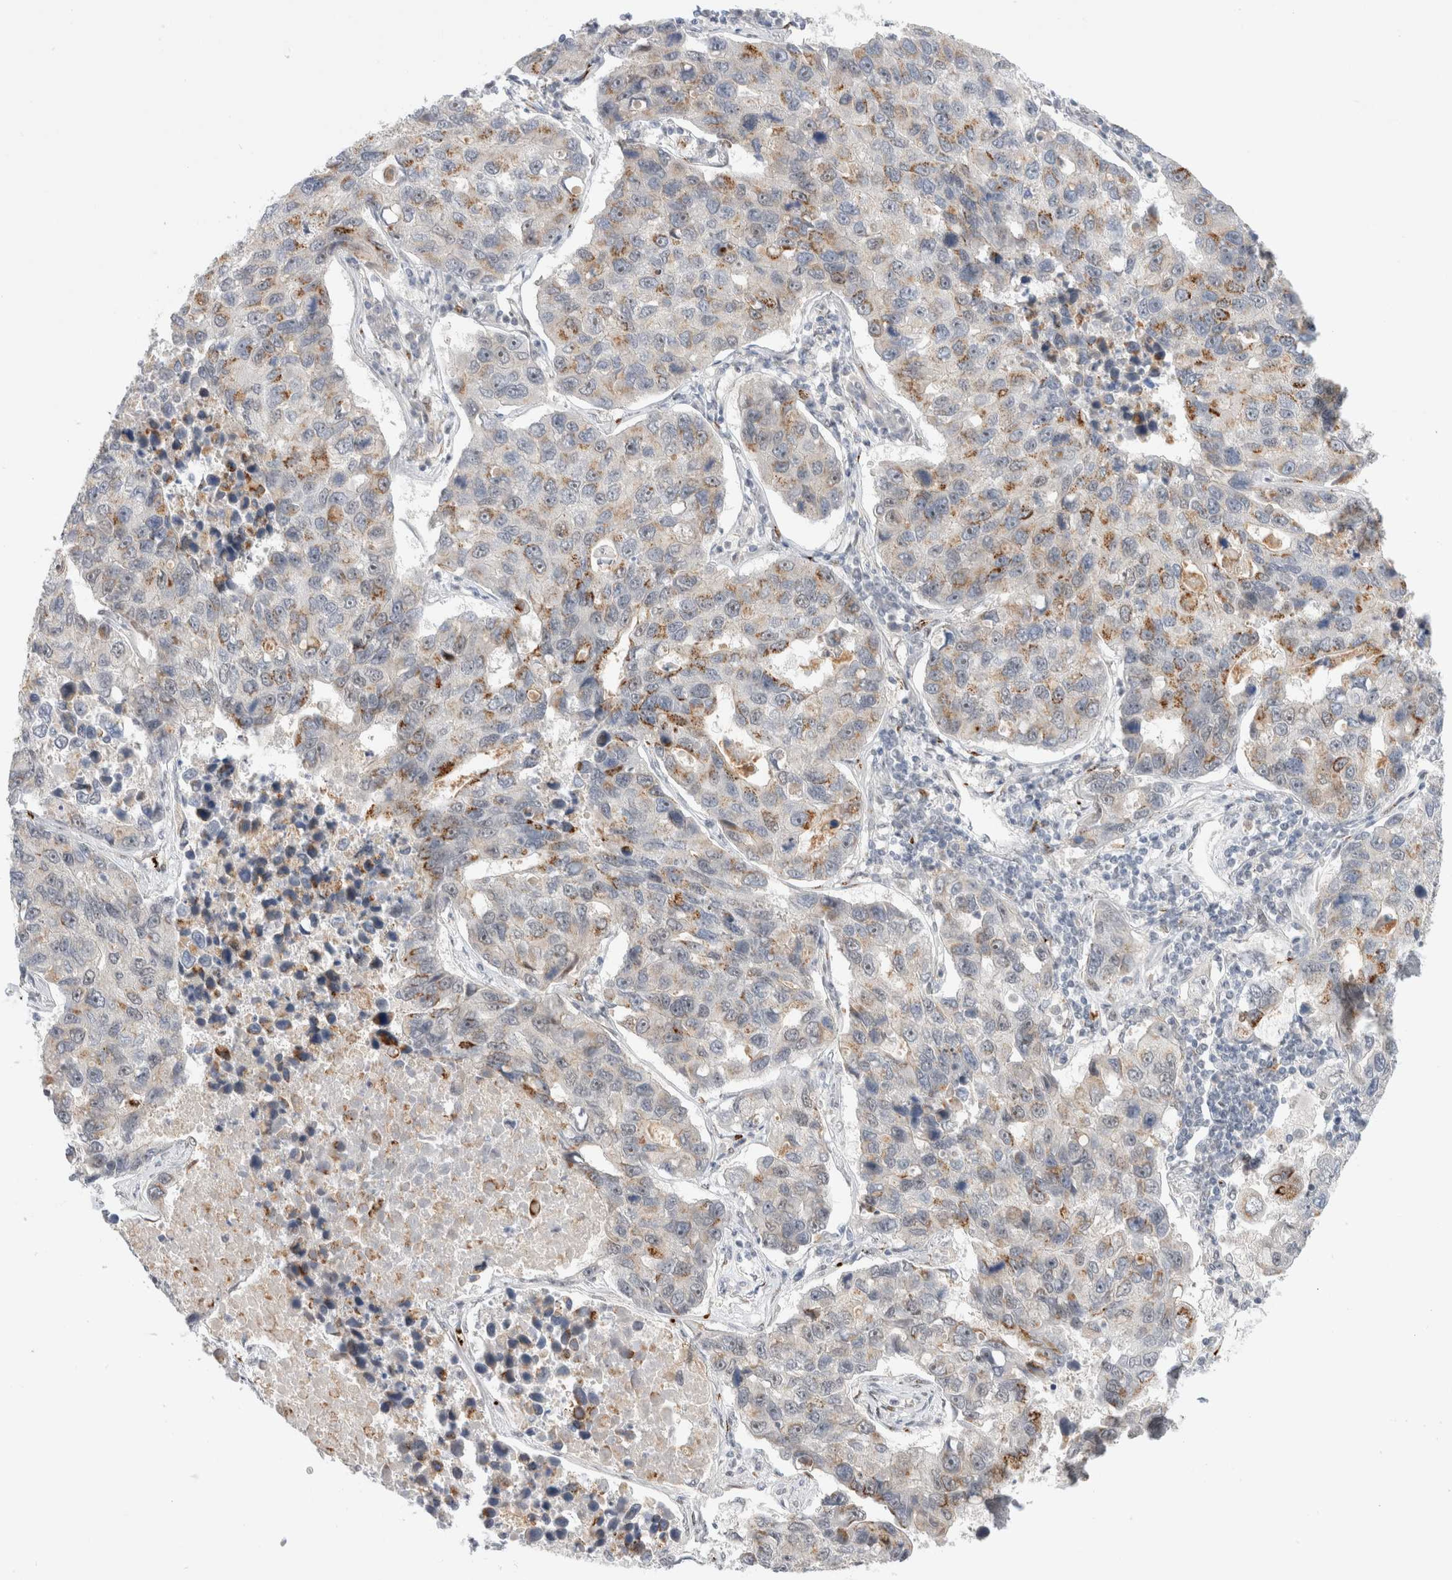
{"staining": {"intensity": "weak", "quantity": "25%-75%", "location": "cytoplasmic/membranous"}, "tissue": "lung cancer", "cell_type": "Tumor cells", "image_type": "cancer", "snomed": [{"axis": "morphology", "description": "Adenocarcinoma, NOS"}, {"axis": "topography", "description": "Lung"}], "caption": "Lung cancer (adenocarcinoma) was stained to show a protein in brown. There is low levels of weak cytoplasmic/membranous positivity in approximately 25%-75% of tumor cells.", "gene": "VPS28", "patient": {"sex": "male", "age": 64}}